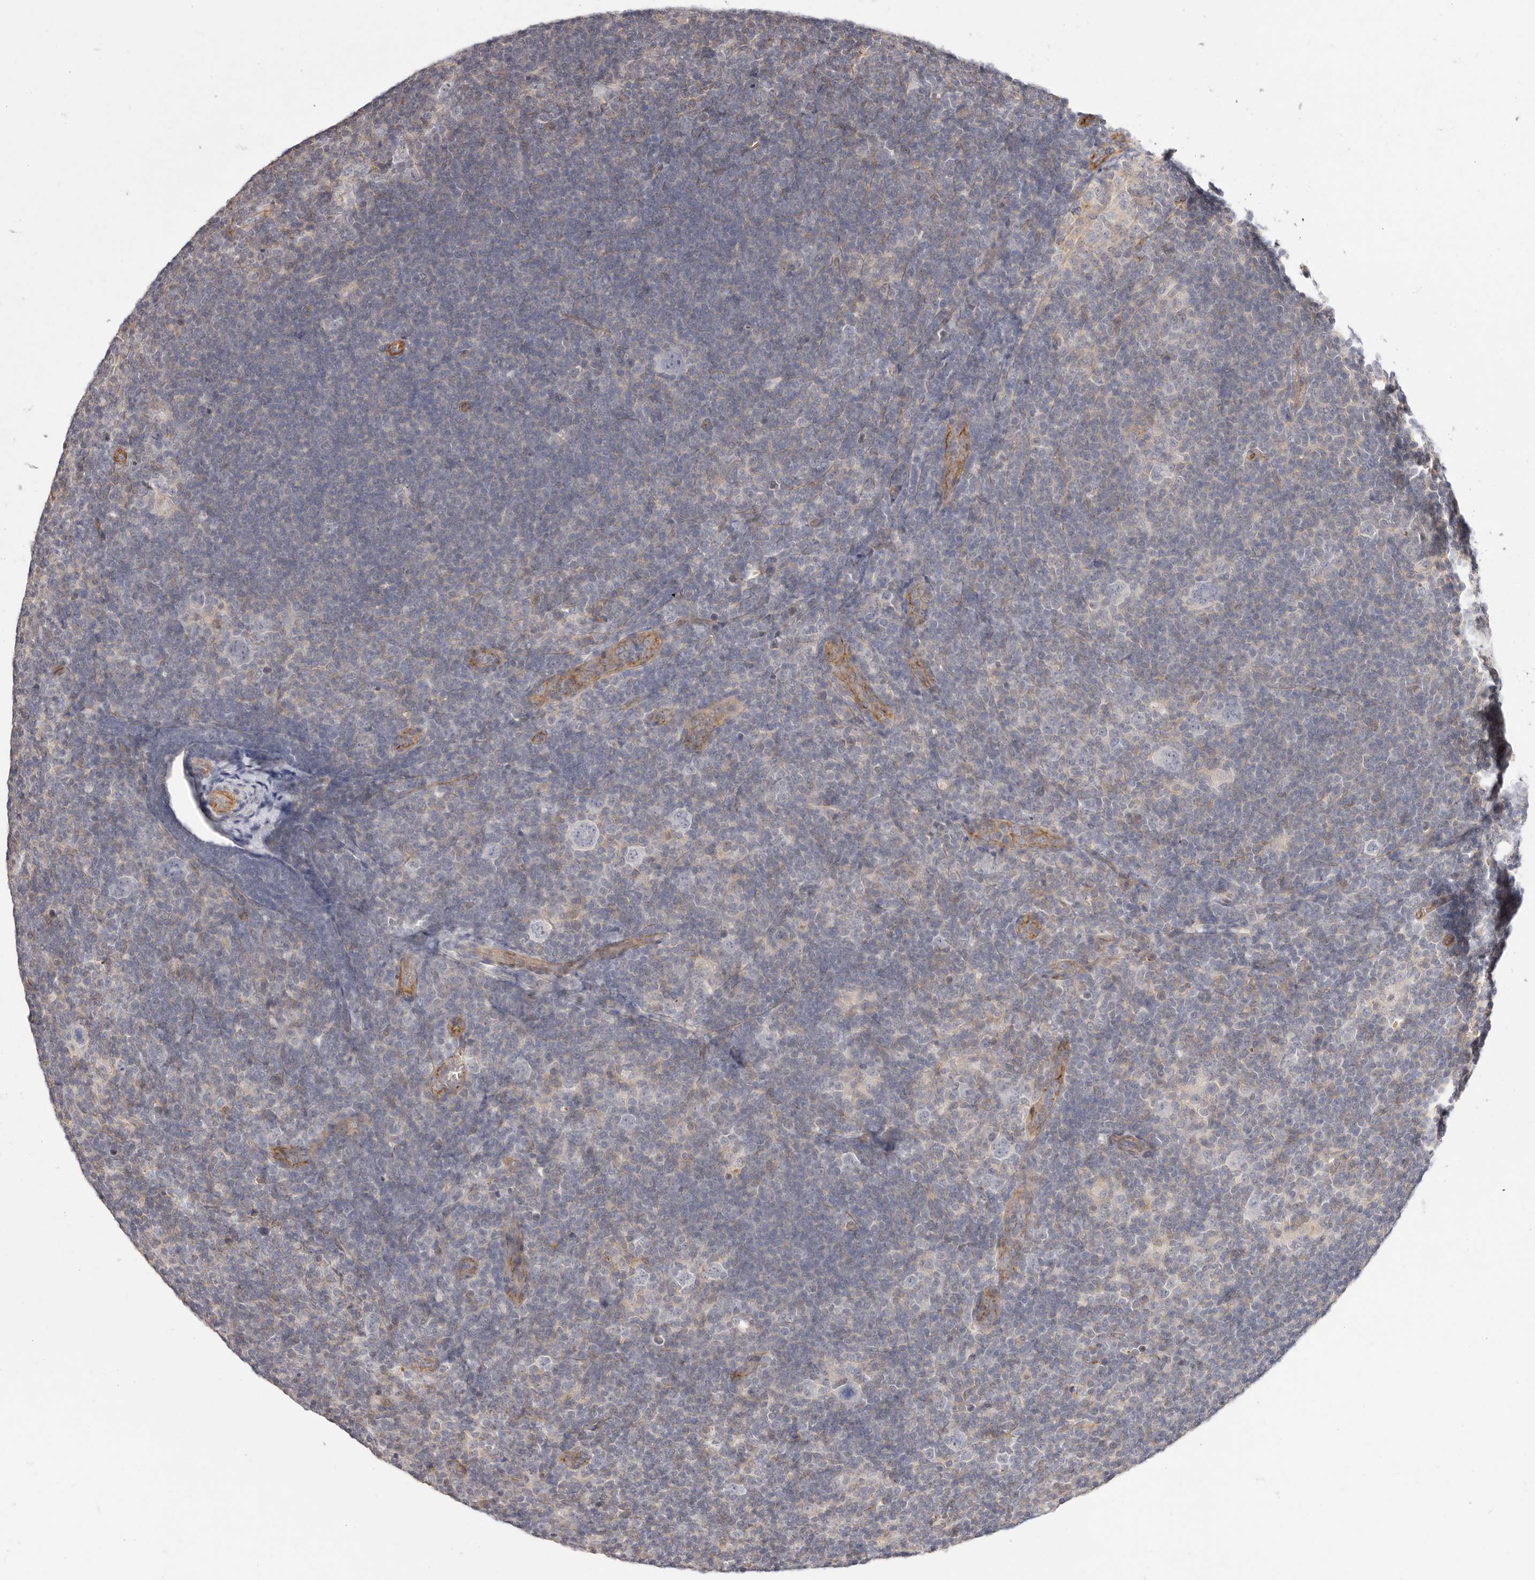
{"staining": {"intensity": "negative", "quantity": "none", "location": "none"}, "tissue": "lymphoma", "cell_type": "Tumor cells", "image_type": "cancer", "snomed": [{"axis": "morphology", "description": "Hodgkin's disease, NOS"}, {"axis": "topography", "description": "Lymph node"}], "caption": "The photomicrograph displays no significant positivity in tumor cells of lymphoma. The staining was performed using DAB to visualize the protein expression in brown, while the nuclei were stained in blue with hematoxylin (Magnification: 20x).", "gene": "SLC35B2", "patient": {"sex": "female", "age": 57}}